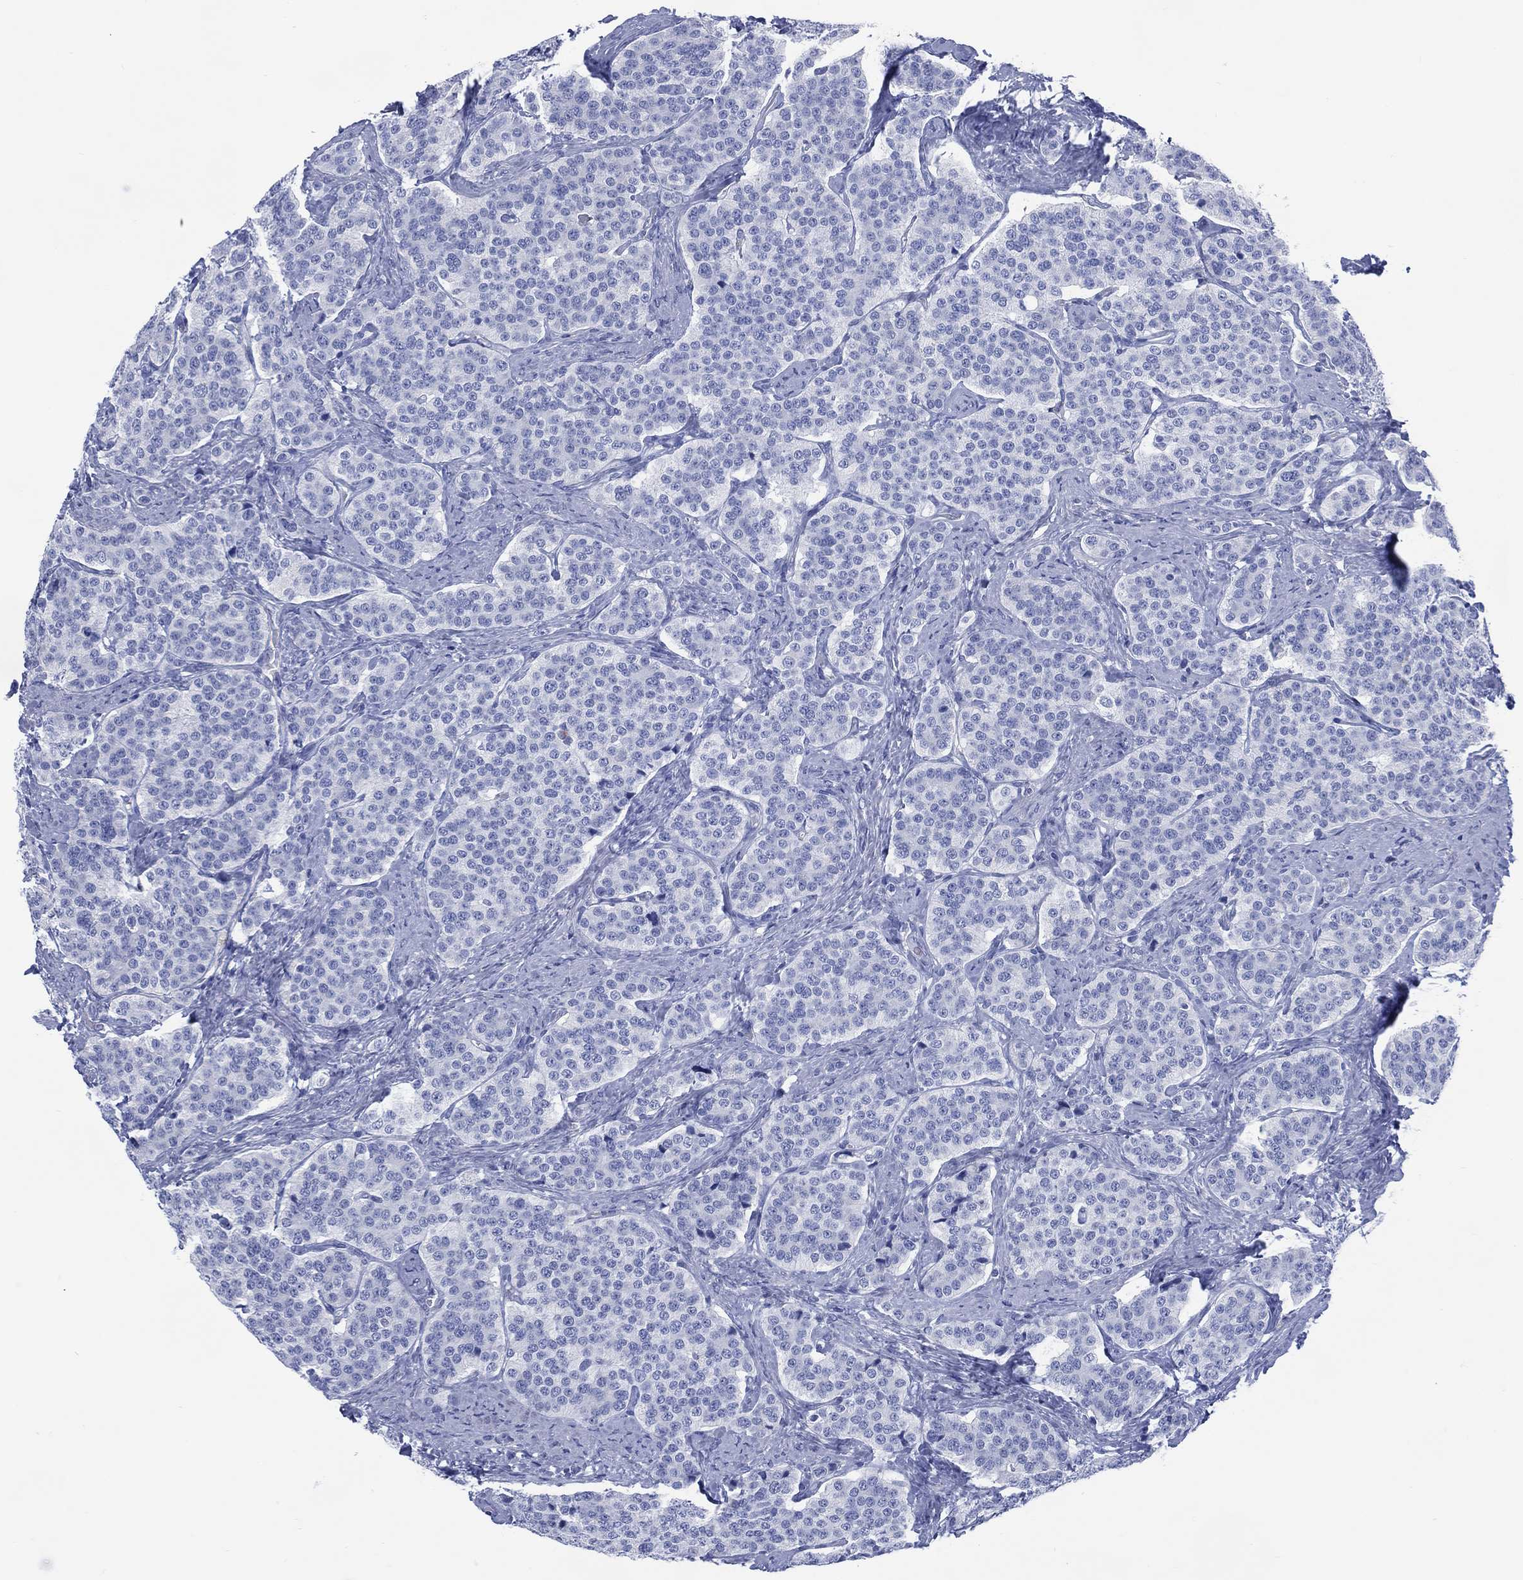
{"staining": {"intensity": "negative", "quantity": "none", "location": "none"}, "tissue": "carcinoid", "cell_type": "Tumor cells", "image_type": "cancer", "snomed": [{"axis": "morphology", "description": "Carcinoid, malignant, NOS"}, {"axis": "topography", "description": "Small intestine"}], "caption": "Protein analysis of carcinoid reveals no significant positivity in tumor cells. Nuclei are stained in blue.", "gene": "DDI1", "patient": {"sex": "female", "age": 58}}